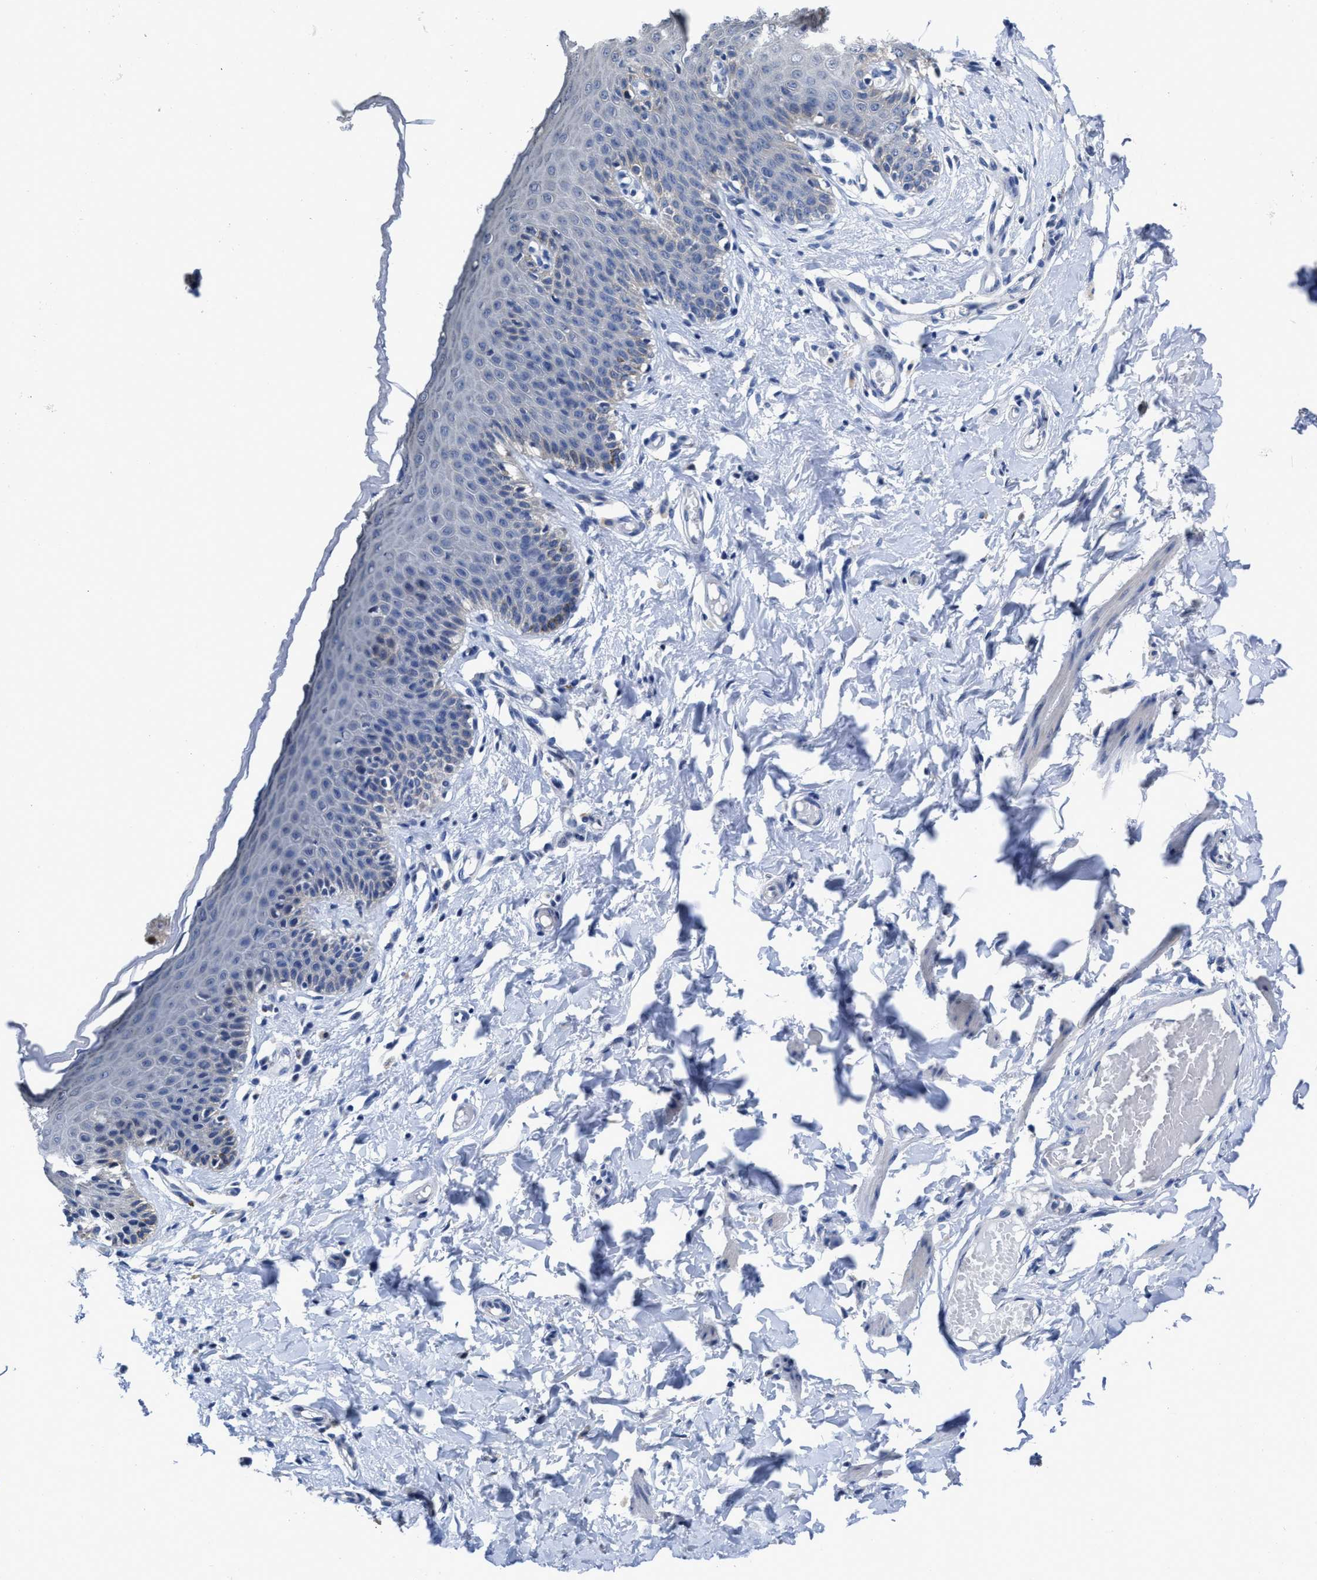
{"staining": {"intensity": "negative", "quantity": "none", "location": "none"}, "tissue": "skin", "cell_type": "Epidermal cells", "image_type": "normal", "snomed": [{"axis": "morphology", "description": "Normal tissue, NOS"}, {"axis": "topography", "description": "Vulva"}], "caption": "Immunohistochemical staining of benign human skin shows no significant expression in epidermal cells.", "gene": "HOOK1", "patient": {"sex": "female", "age": 66}}